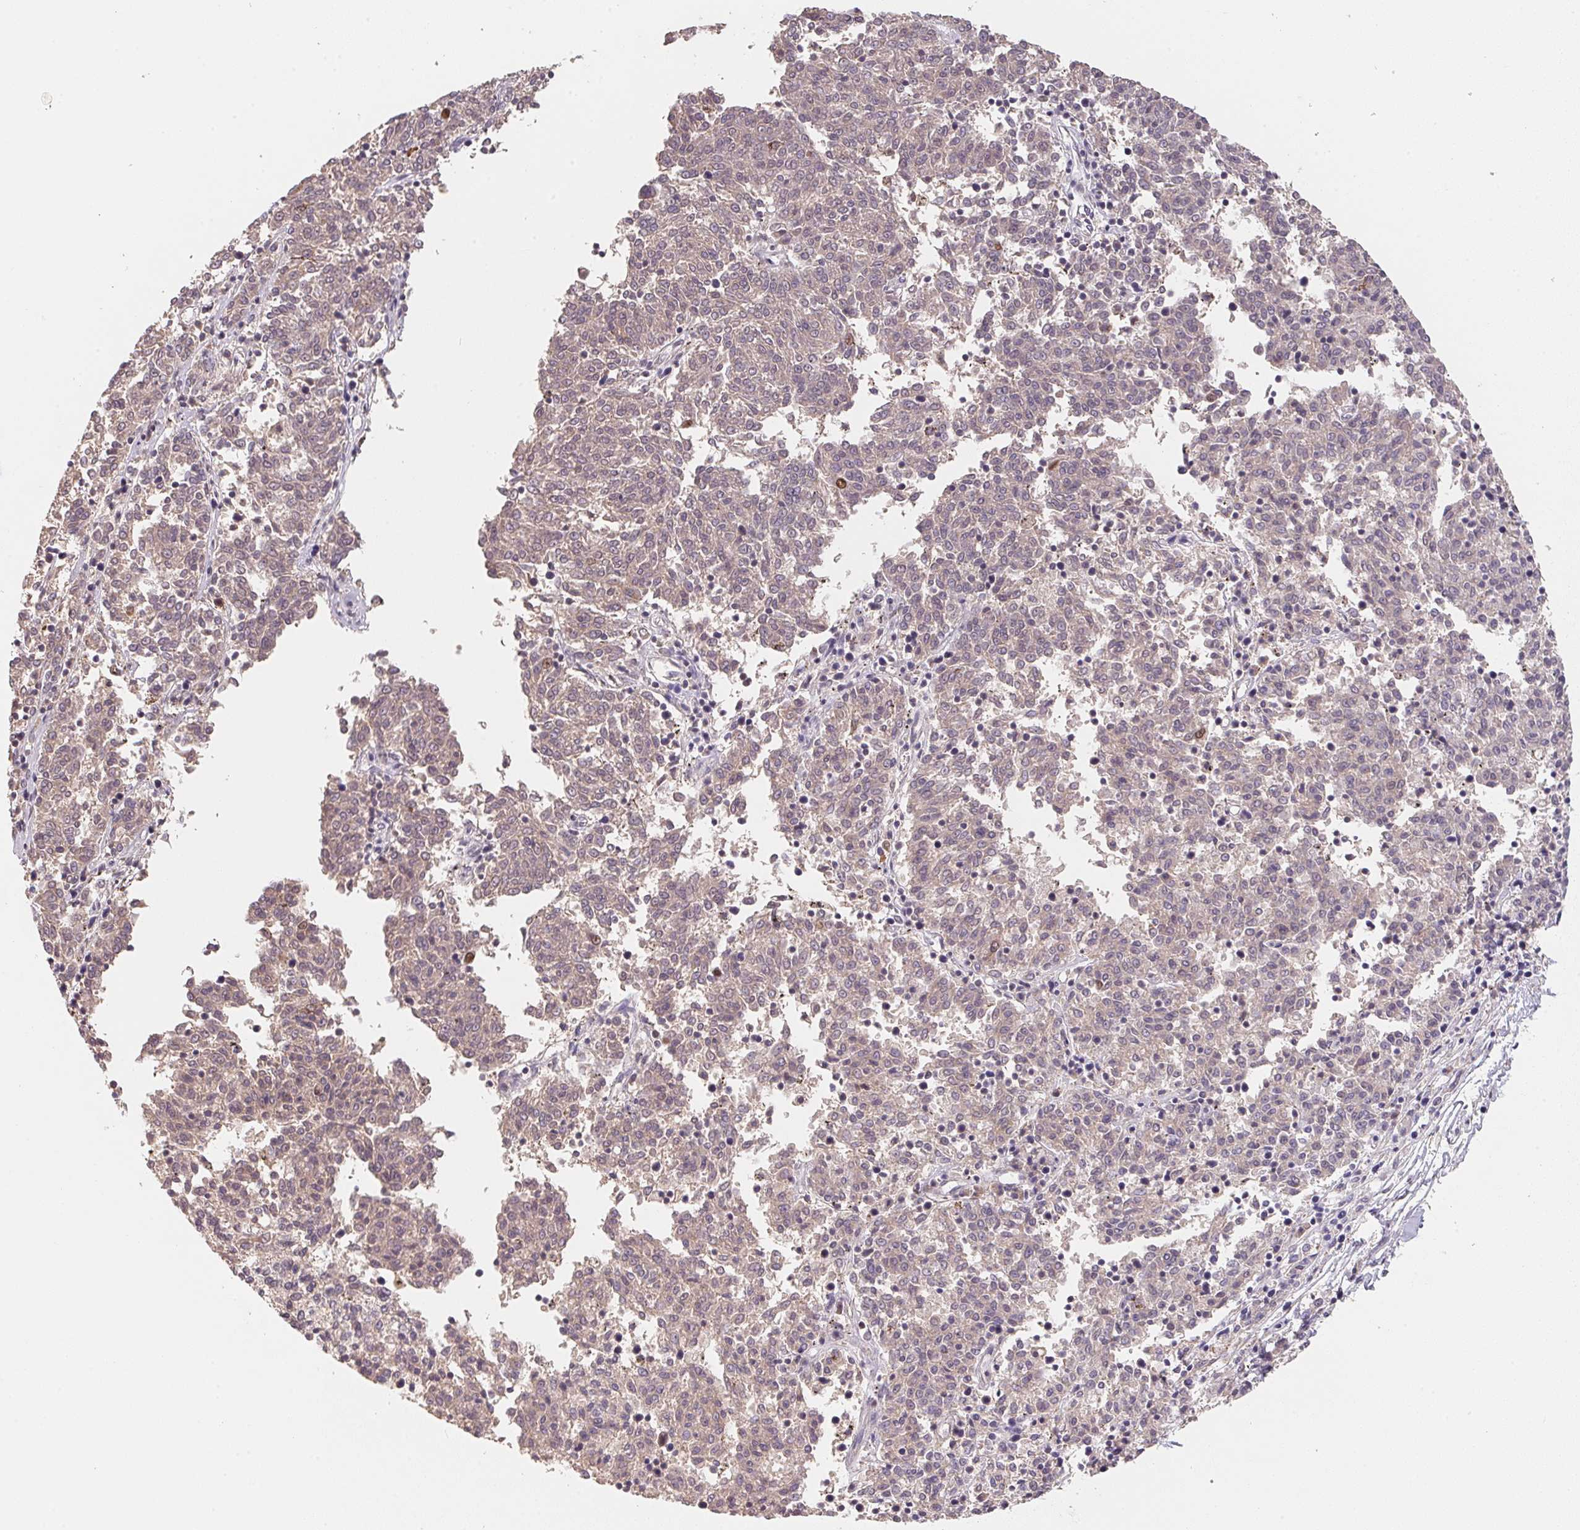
{"staining": {"intensity": "negative", "quantity": "none", "location": "none"}, "tissue": "melanoma", "cell_type": "Tumor cells", "image_type": "cancer", "snomed": [{"axis": "morphology", "description": "Malignant melanoma, NOS"}, {"axis": "topography", "description": "Skin"}], "caption": "Immunohistochemical staining of malignant melanoma reveals no significant staining in tumor cells.", "gene": "KIFC1", "patient": {"sex": "female", "age": 72}}